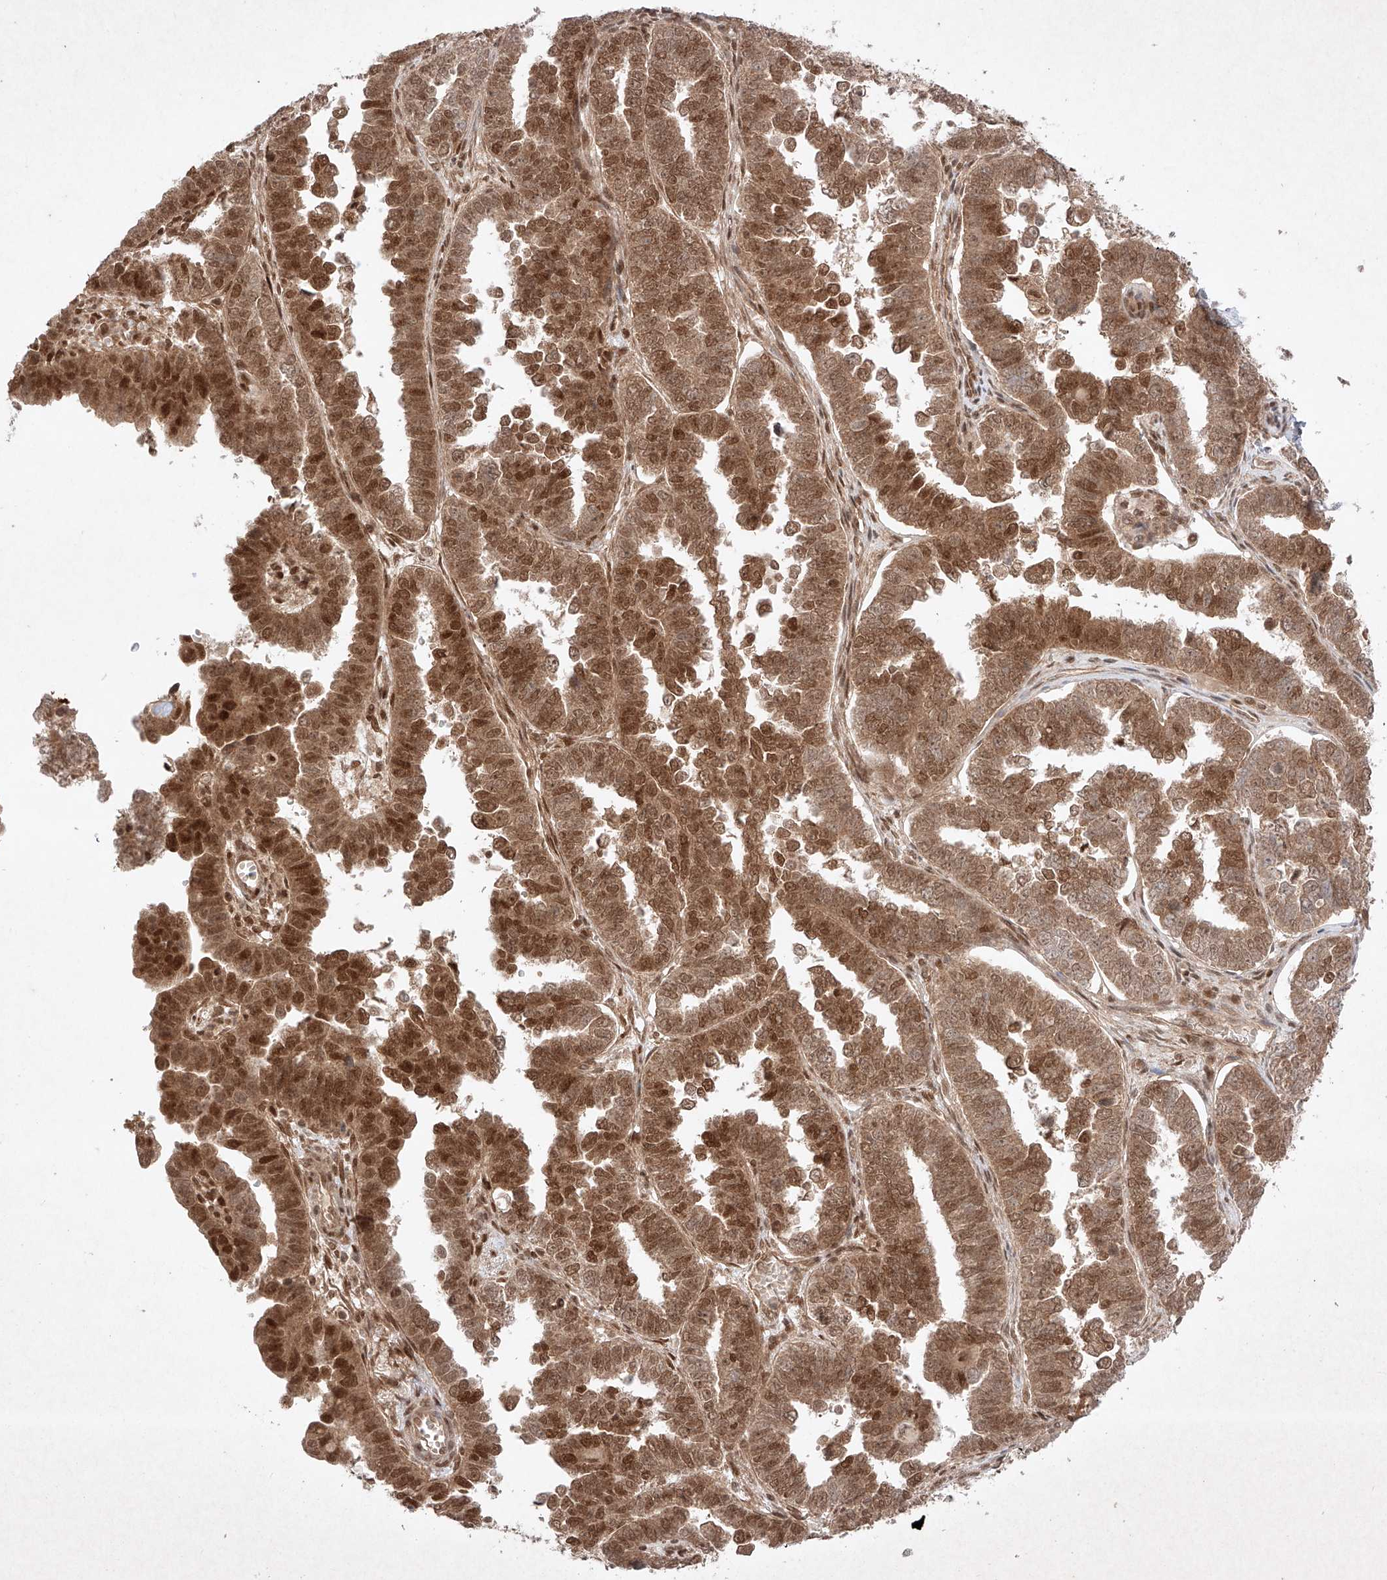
{"staining": {"intensity": "strong", "quantity": ">75%", "location": "cytoplasmic/membranous,nuclear"}, "tissue": "endometrial cancer", "cell_type": "Tumor cells", "image_type": "cancer", "snomed": [{"axis": "morphology", "description": "Adenocarcinoma, NOS"}, {"axis": "topography", "description": "Endometrium"}], "caption": "This micrograph exhibits immunohistochemistry staining of human adenocarcinoma (endometrial), with high strong cytoplasmic/membranous and nuclear staining in about >75% of tumor cells.", "gene": "RNF31", "patient": {"sex": "female", "age": 75}}